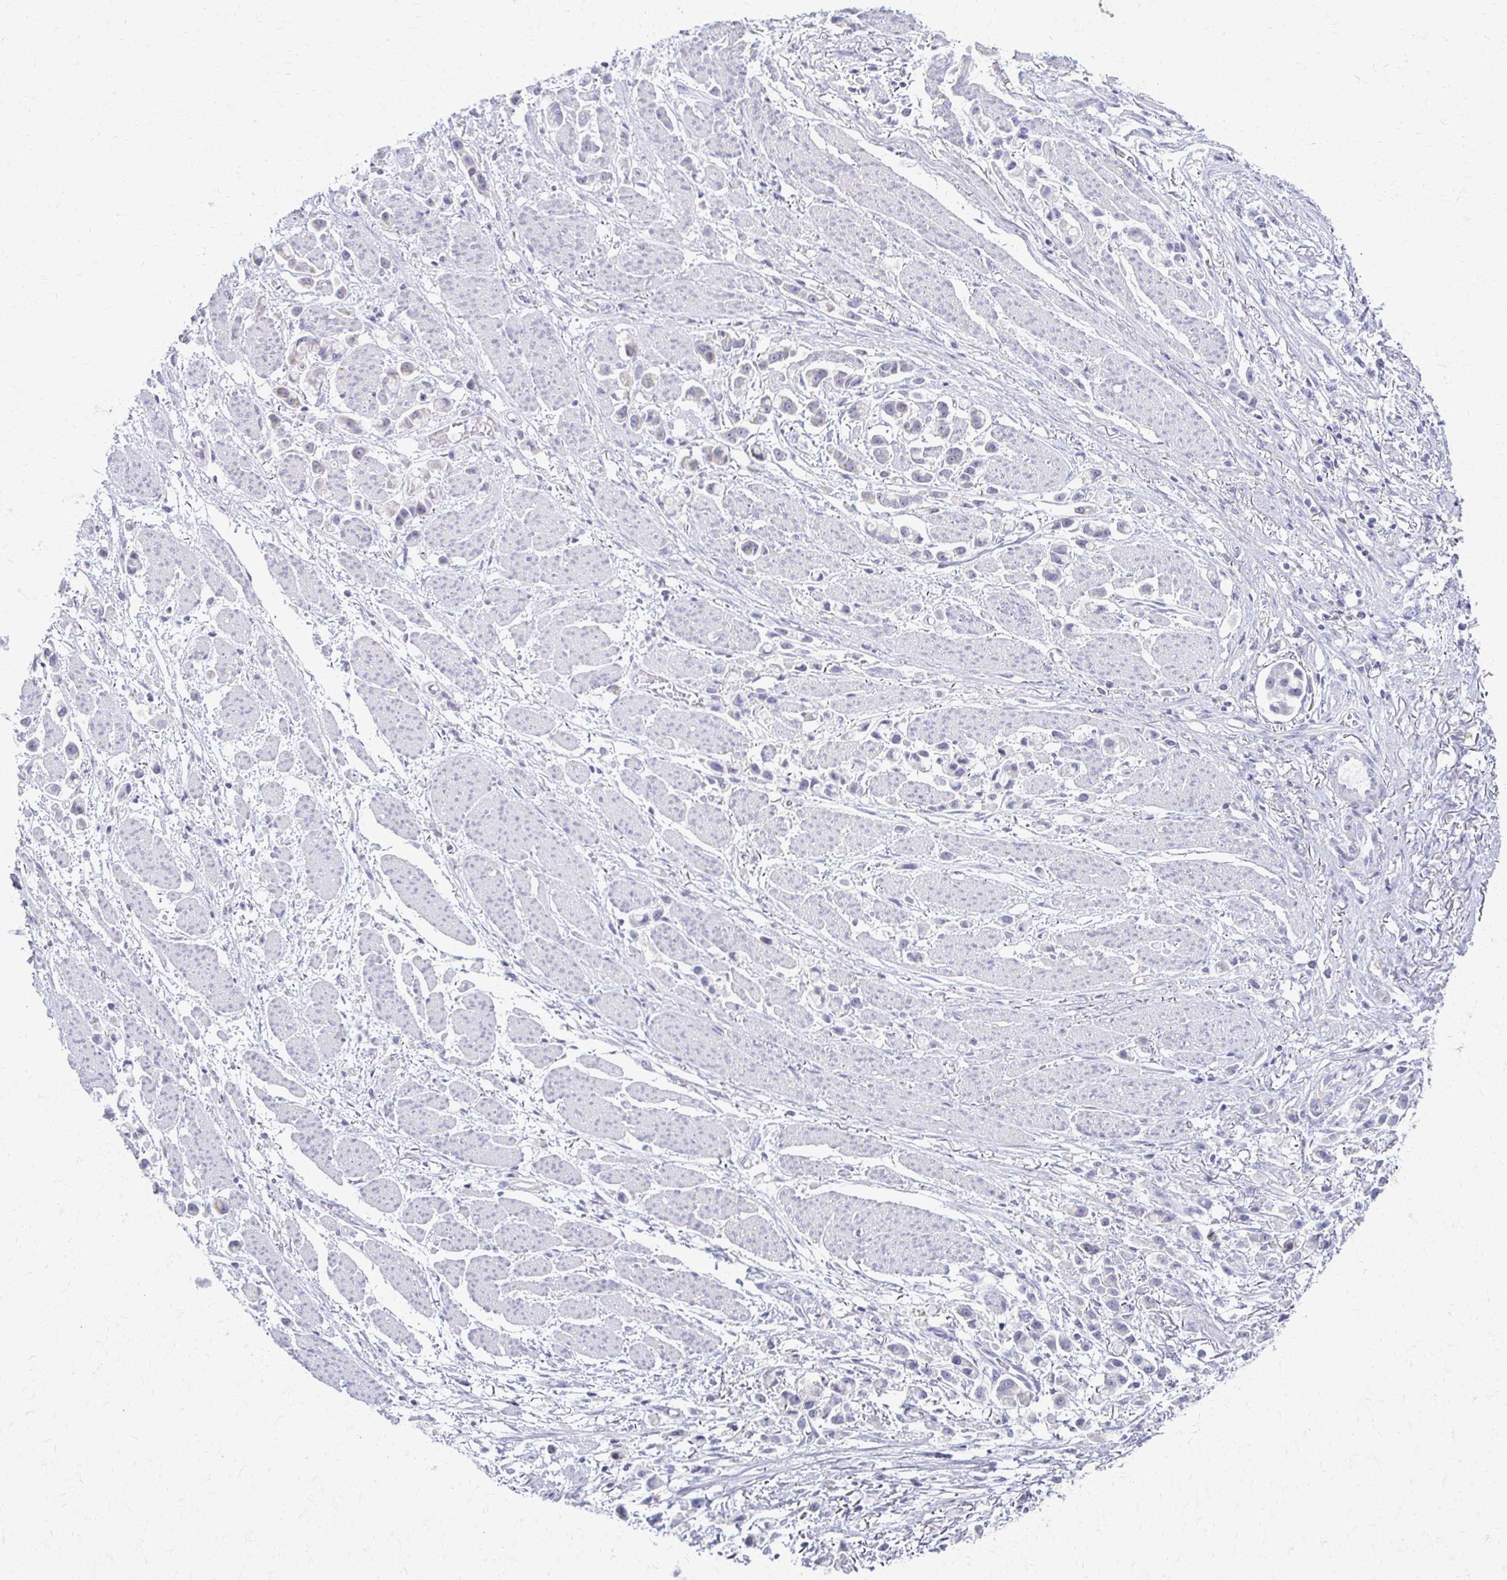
{"staining": {"intensity": "negative", "quantity": "none", "location": "none"}, "tissue": "stomach cancer", "cell_type": "Tumor cells", "image_type": "cancer", "snomed": [{"axis": "morphology", "description": "Adenocarcinoma, NOS"}, {"axis": "topography", "description": "Stomach"}], "caption": "Immunohistochemistry of stomach cancer (adenocarcinoma) shows no positivity in tumor cells.", "gene": "FCGR2B", "patient": {"sex": "female", "age": 81}}